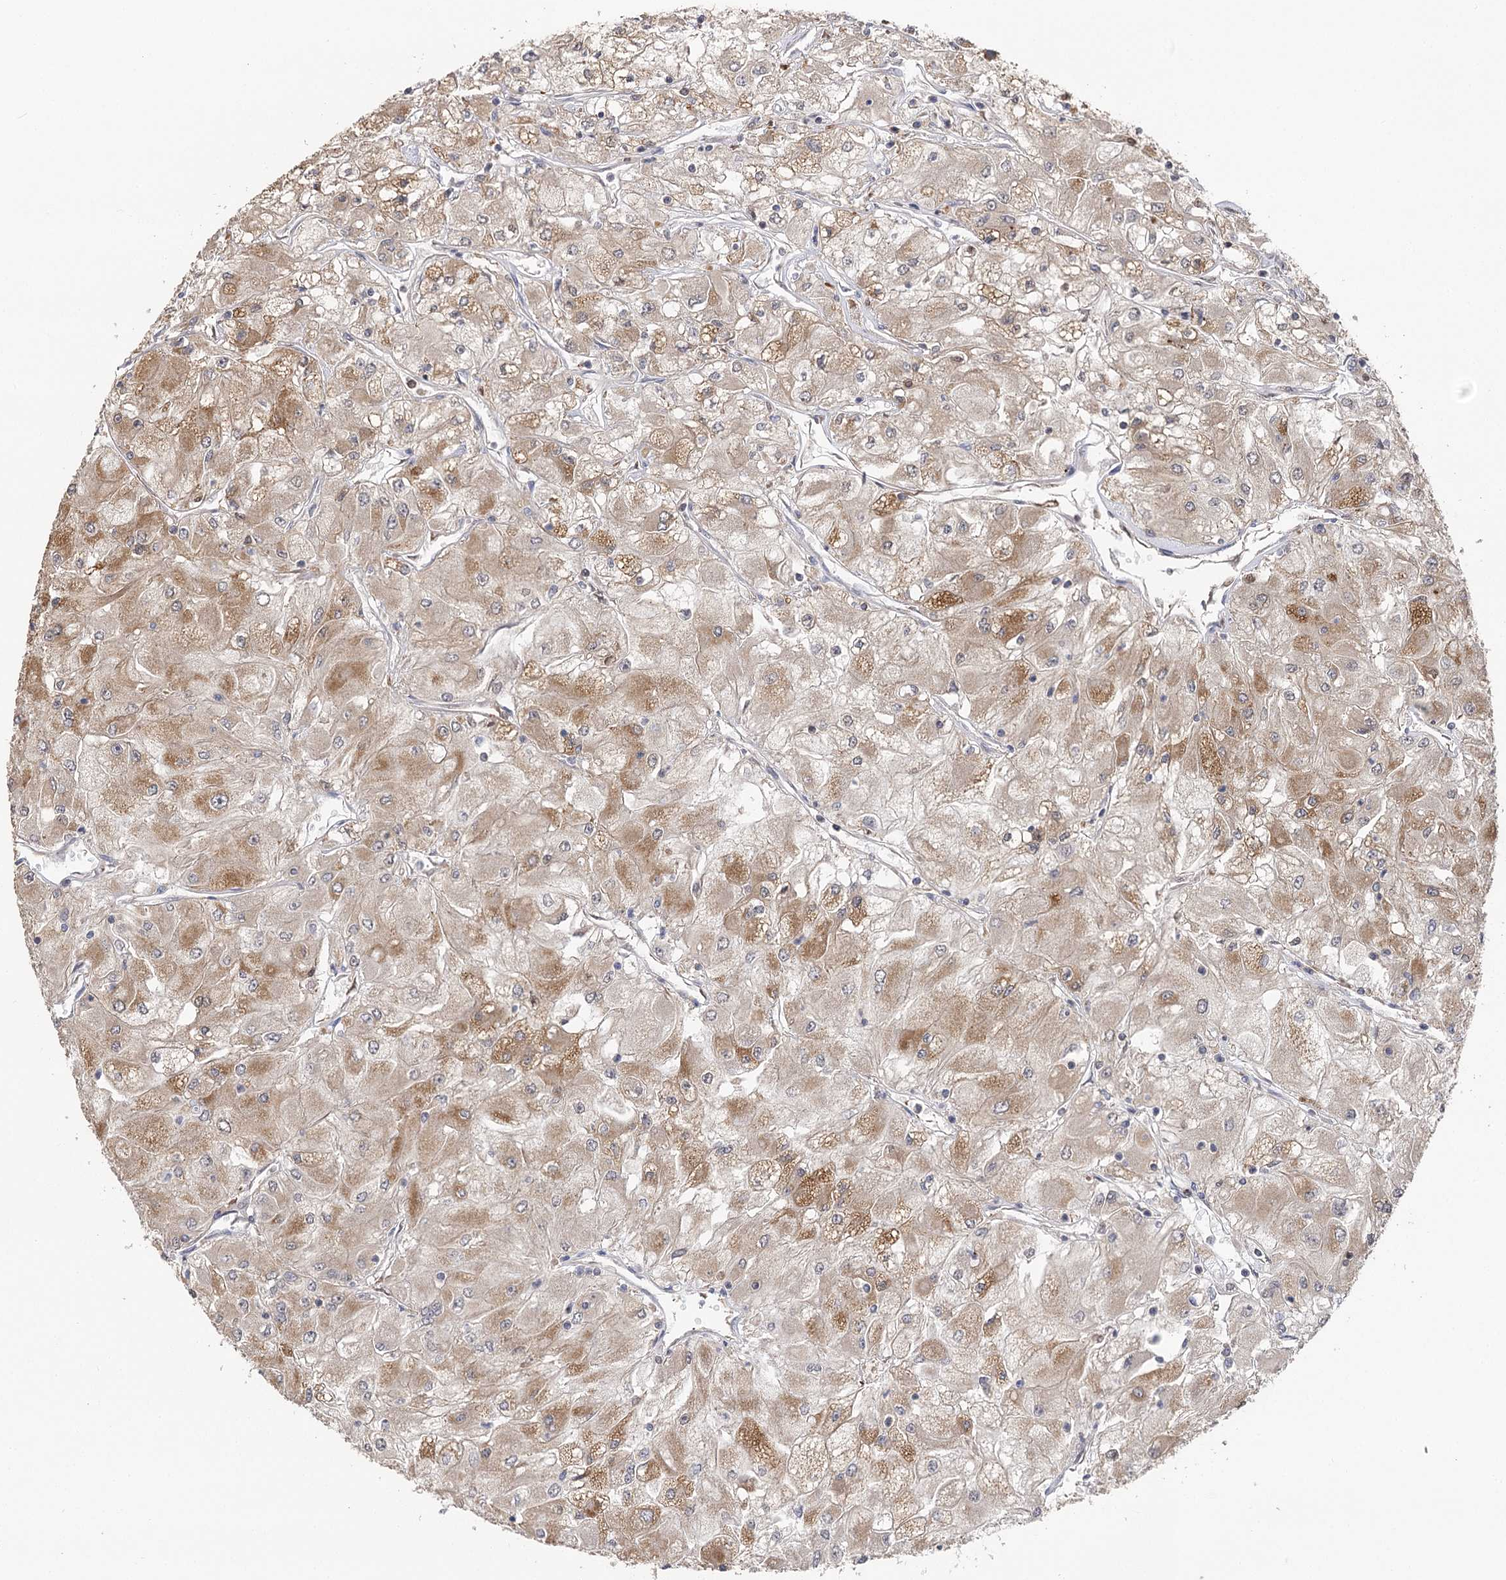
{"staining": {"intensity": "moderate", "quantity": "25%-75%", "location": "cytoplasmic/membranous"}, "tissue": "renal cancer", "cell_type": "Tumor cells", "image_type": "cancer", "snomed": [{"axis": "morphology", "description": "Adenocarcinoma, NOS"}, {"axis": "topography", "description": "Kidney"}], "caption": "Immunohistochemistry (IHC) (DAB (3,3'-diaminobenzidine)) staining of human renal cancer exhibits moderate cytoplasmic/membranous protein positivity in about 25%-75% of tumor cells.", "gene": "SEC24B", "patient": {"sex": "male", "age": 80}}